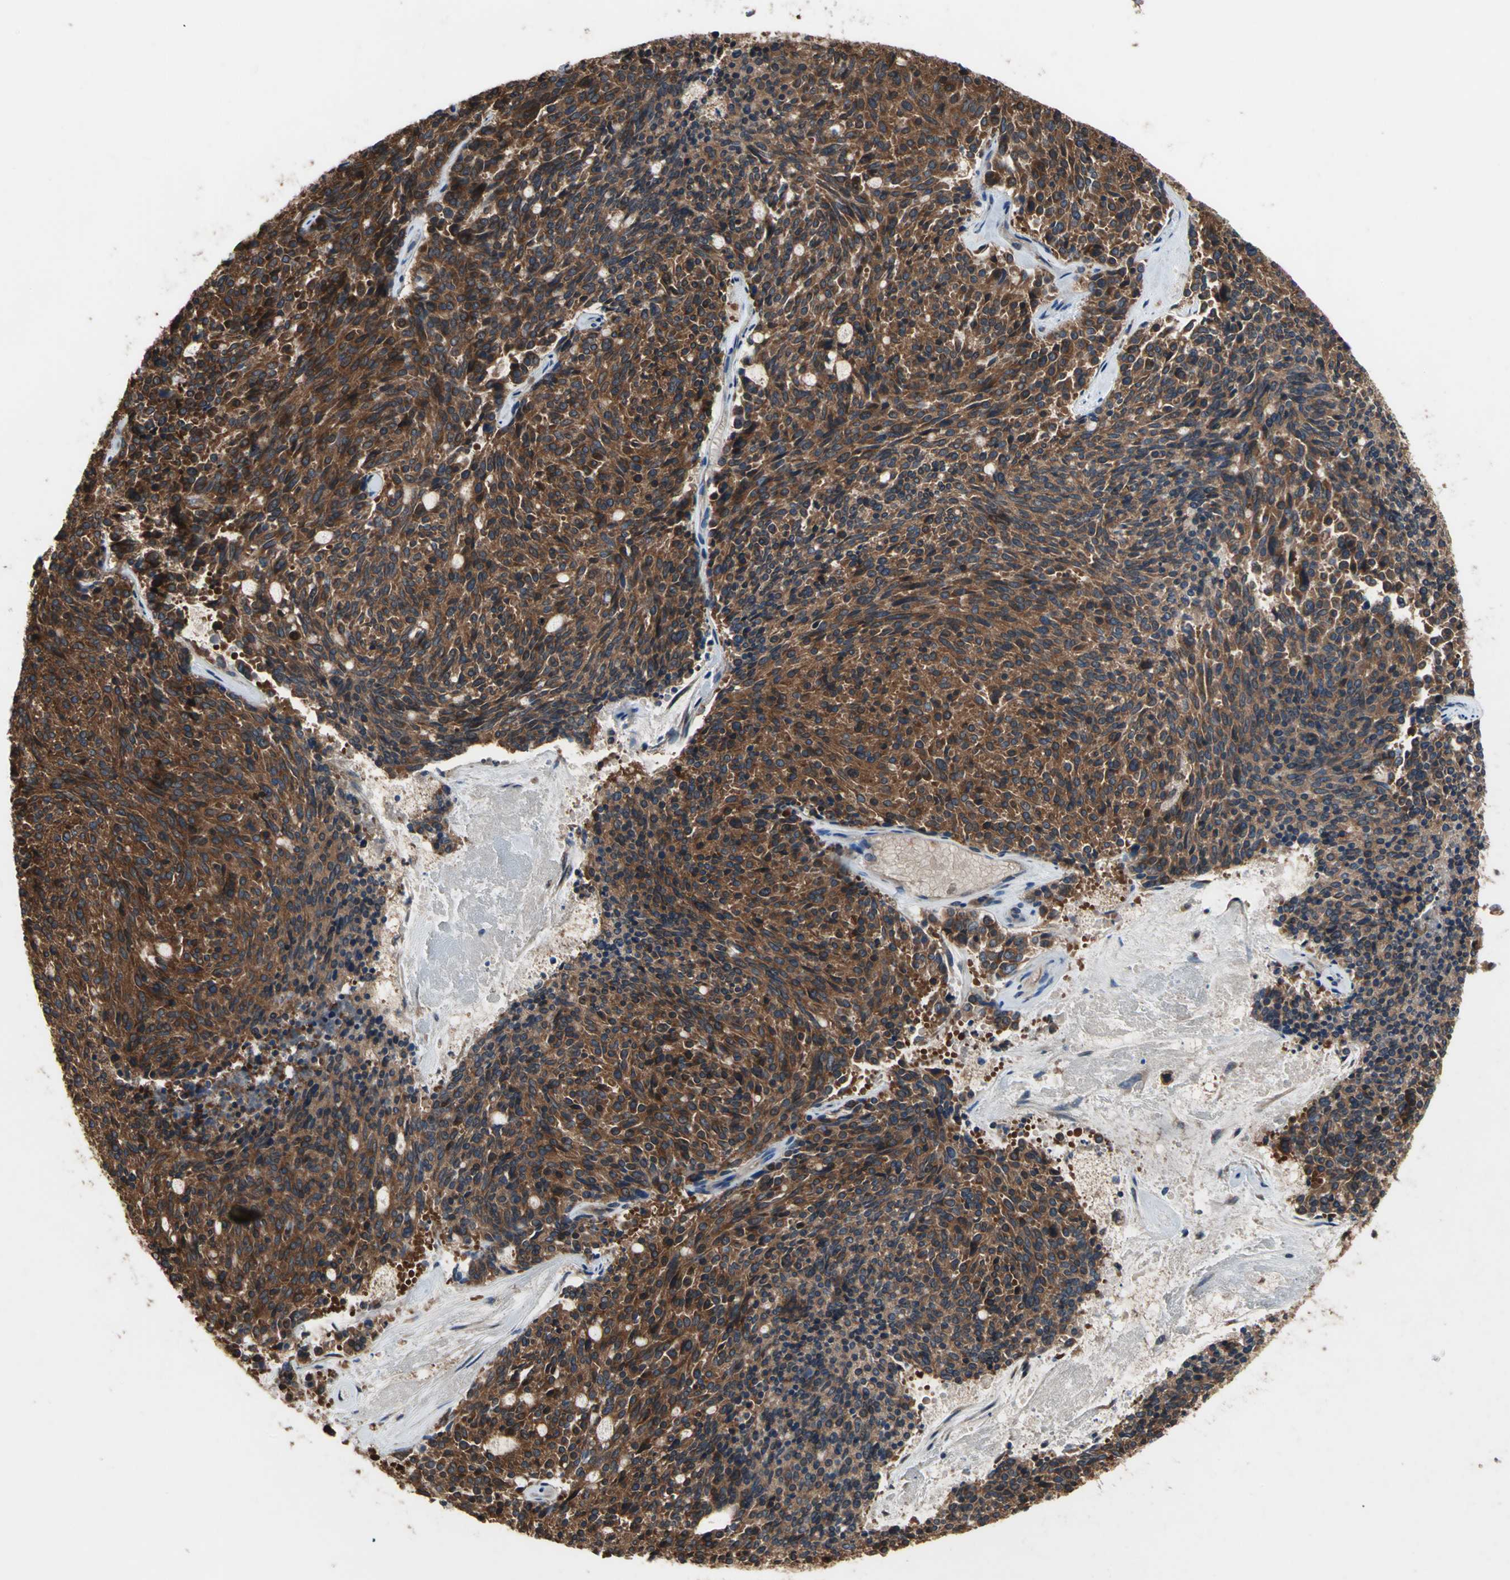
{"staining": {"intensity": "strong", "quantity": ">75%", "location": "cytoplasmic/membranous"}, "tissue": "carcinoid", "cell_type": "Tumor cells", "image_type": "cancer", "snomed": [{"axis": "morphology", "description": "Carcinoid, malignant, NOS"}, {"axis": "topography", "description": "Pancreas"}], "caption": "Malignant carcinoid stained with immunohistochemistry (IHC) shows strong cytoplasmic/membranous positivity in approximately >75% of tumor cells. Nuclei are stained in blue.", "gene": "CAPN1", "patient": {"sex": "female", "age": 54}}